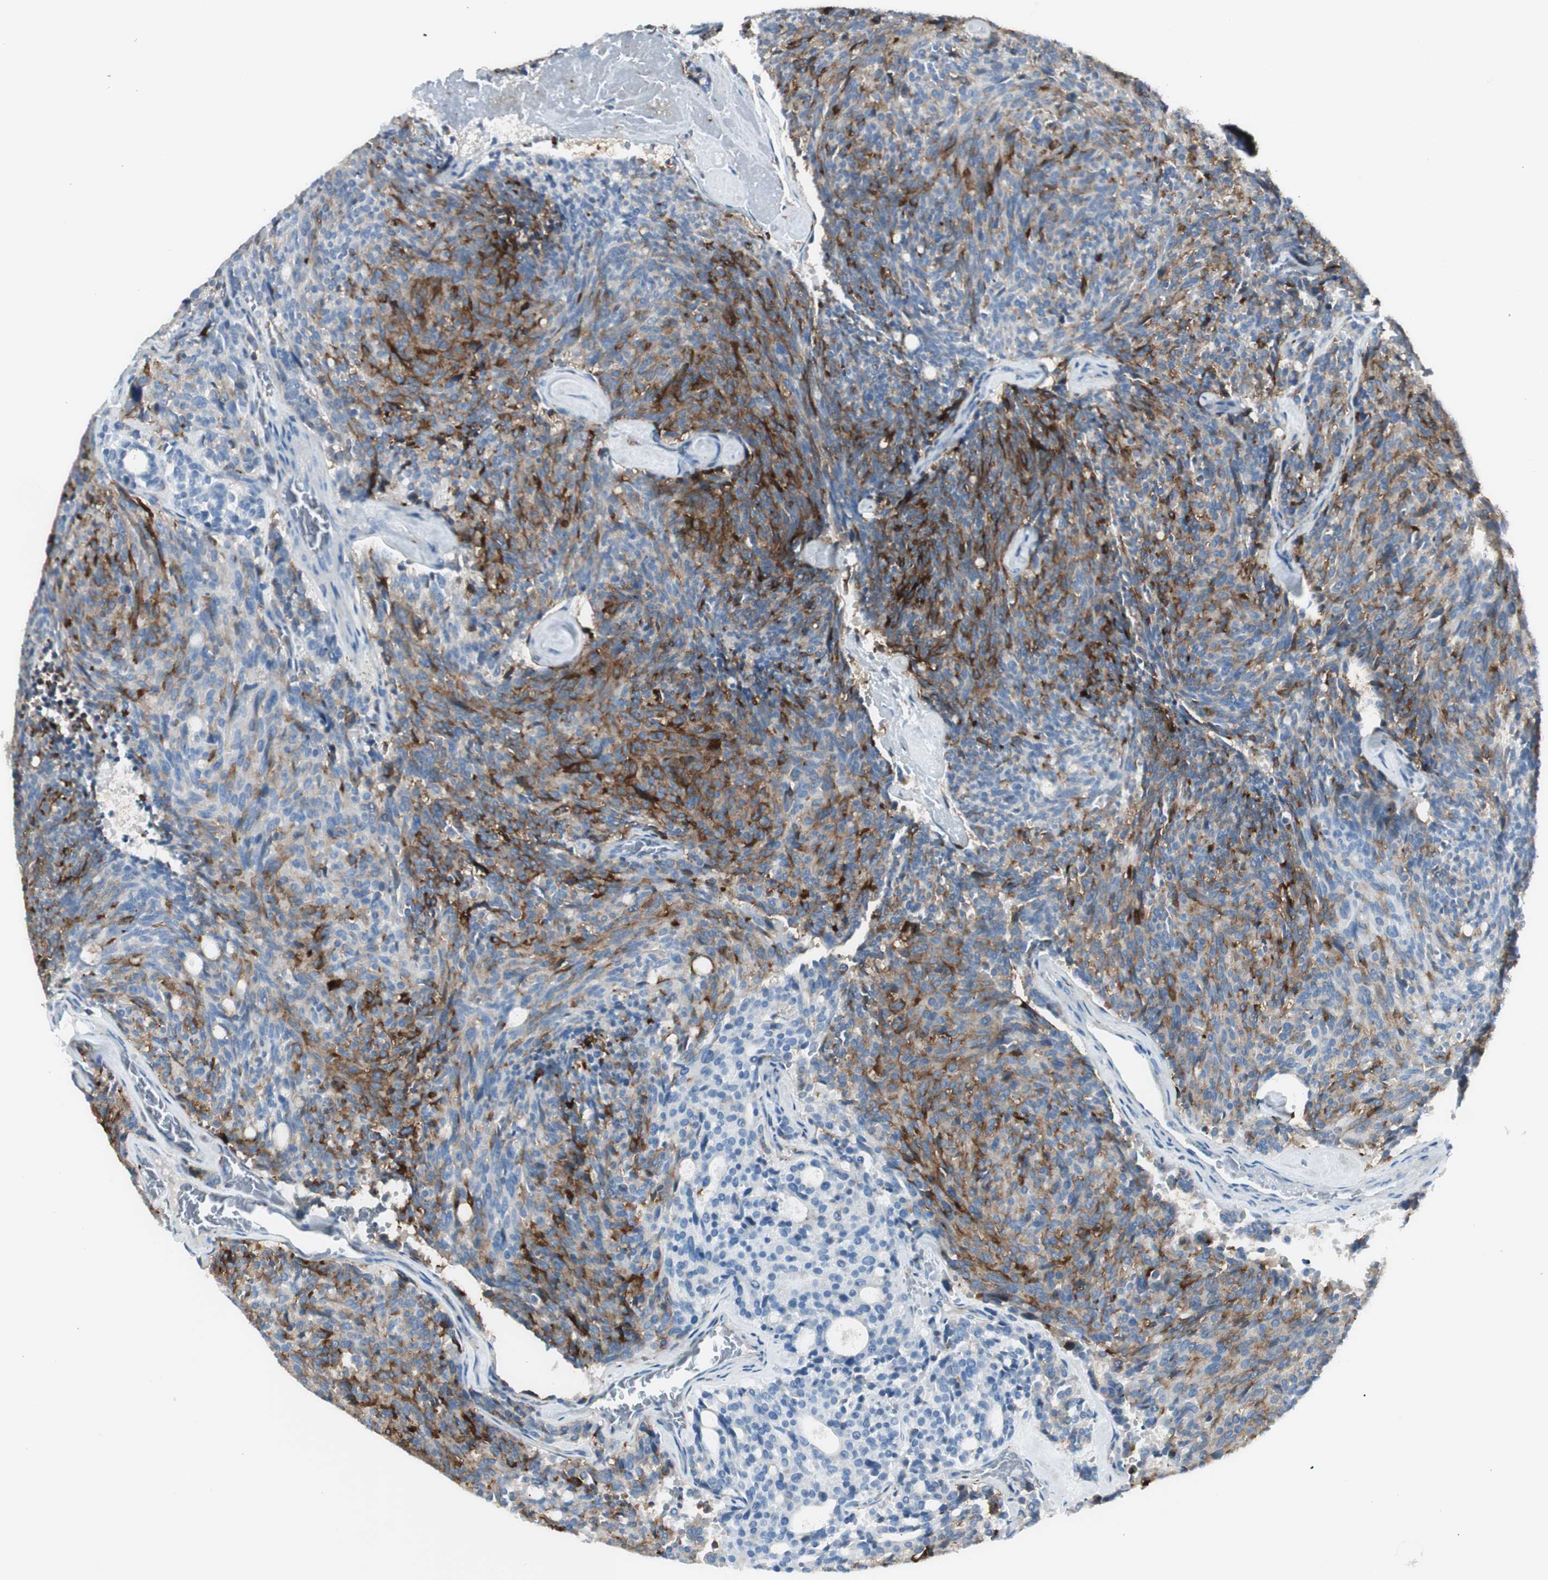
{"staining": {"intensity": "strong", "quantity": "<25%", "location": "cytoplasmic/membranous"}, "tissue": "carcinoid", "cell_type": "Tumor cells", "image_type": "cancer", "snomed": [{"axis": "morphology", "description": "Carcinoid, malignant, NOS"}, {"axis": "topography", "description": "Pancreas"}], "caption": "A high-resolution histopathology image shows immunohistochemistry staining of malignant carcinoid, which demonstrates strong cytoplasmic/membranous expression in approximately <25% of tumor cells.", "gene": "CACNA2D1", "patient": {"sex": "female", "age": 54}}